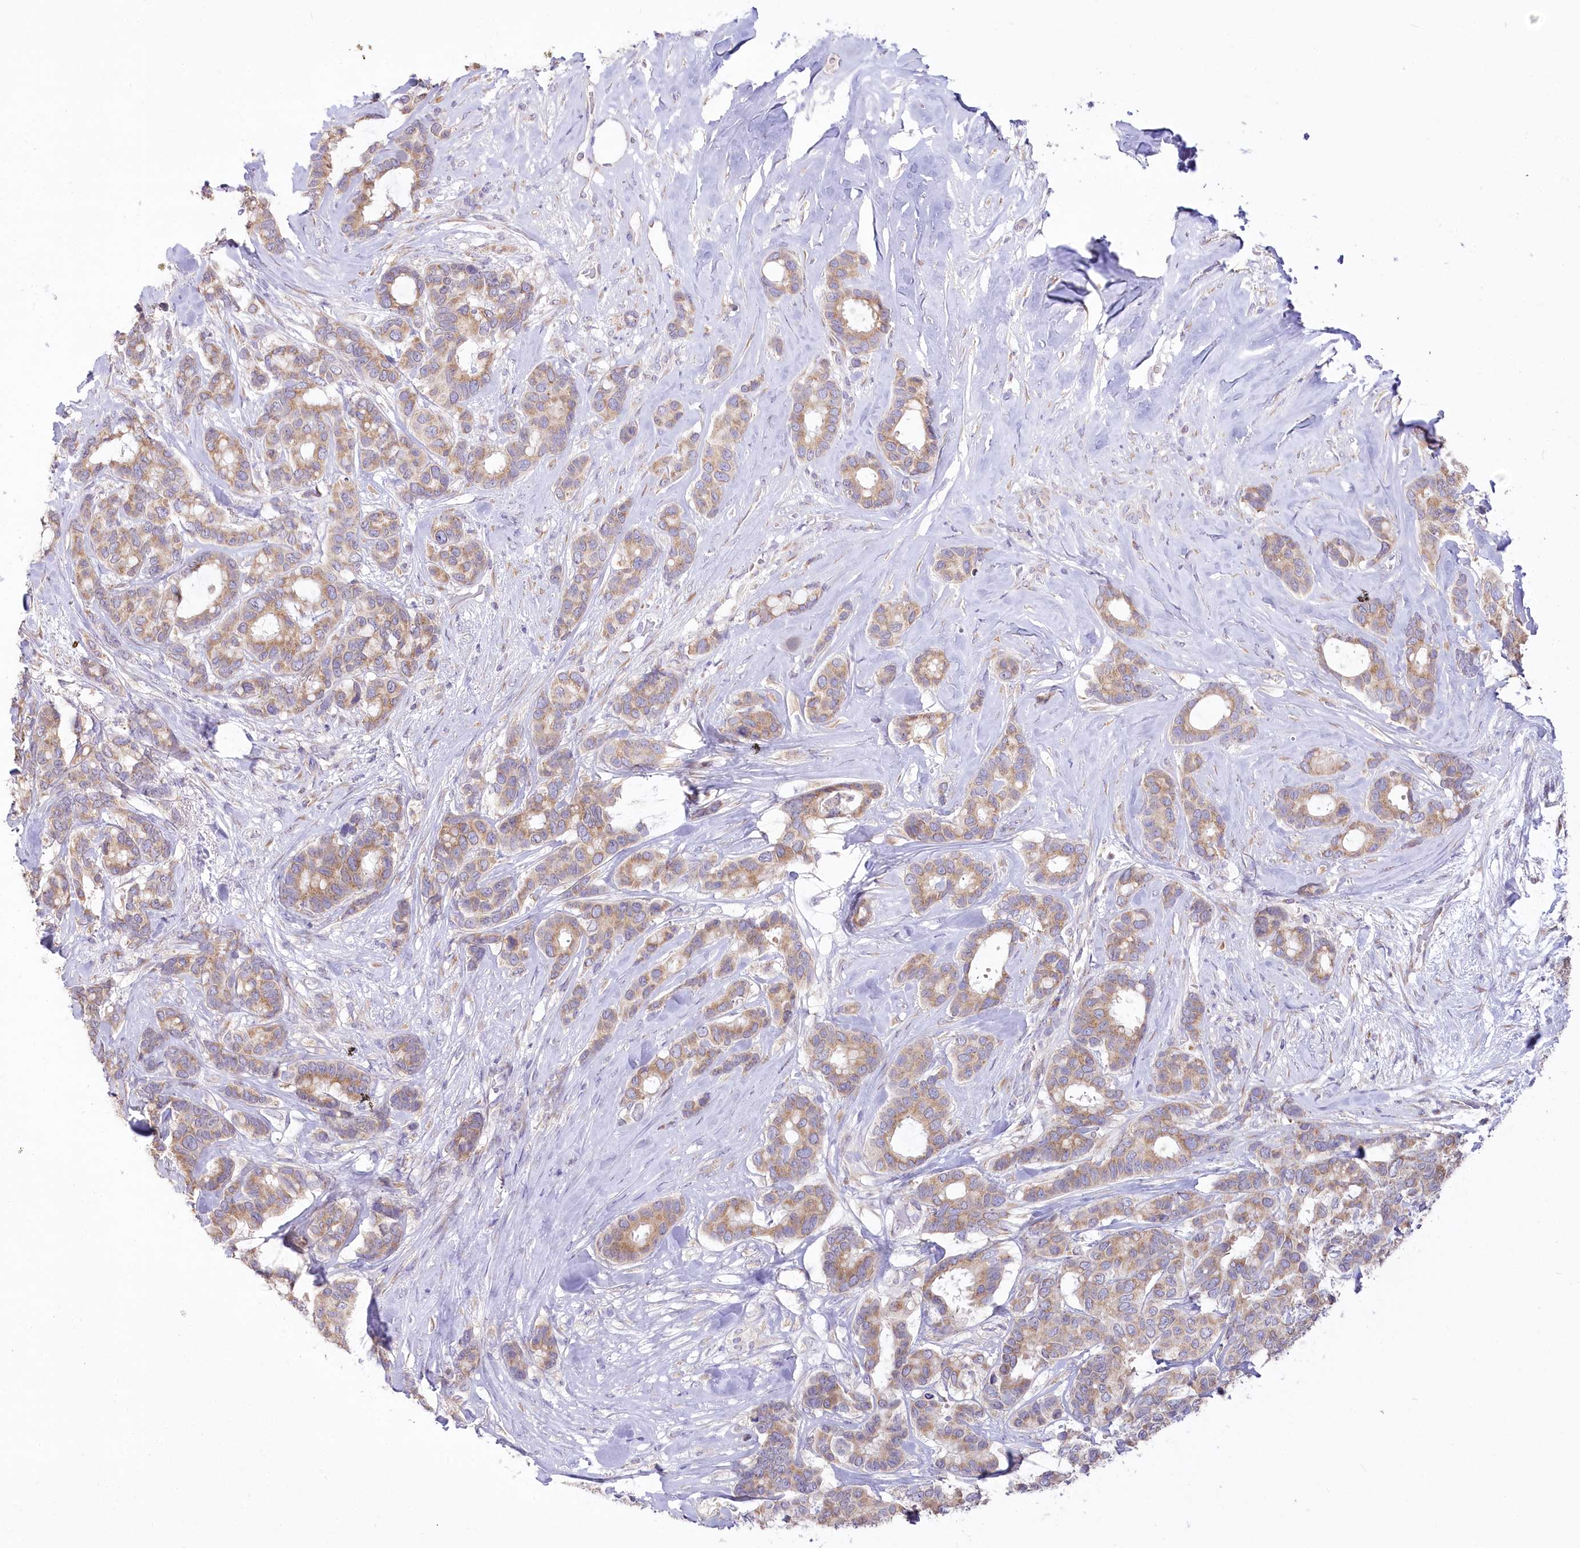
{"staining": {"intensity": "moderate", "quantity": ">75%", "location": "cytoplasmic/membranous"}, "tissue": "breast cancer", "cell_type": "Tumor cells", "image_type": "cancer", "snomed": [{"axis": "morphology", "description": "Duct carcinoma"}, {"axis": "topography", "description": "Breast"}], "caption": "Protein expression analysis of human breast cancer (invasive ductal carcinoma) reveals moderate cytoplasmic/membranous staining in approximately >75% of tumor cells.", "gene": "STT3B", "patient": {"sex": "female", "age": 87}}